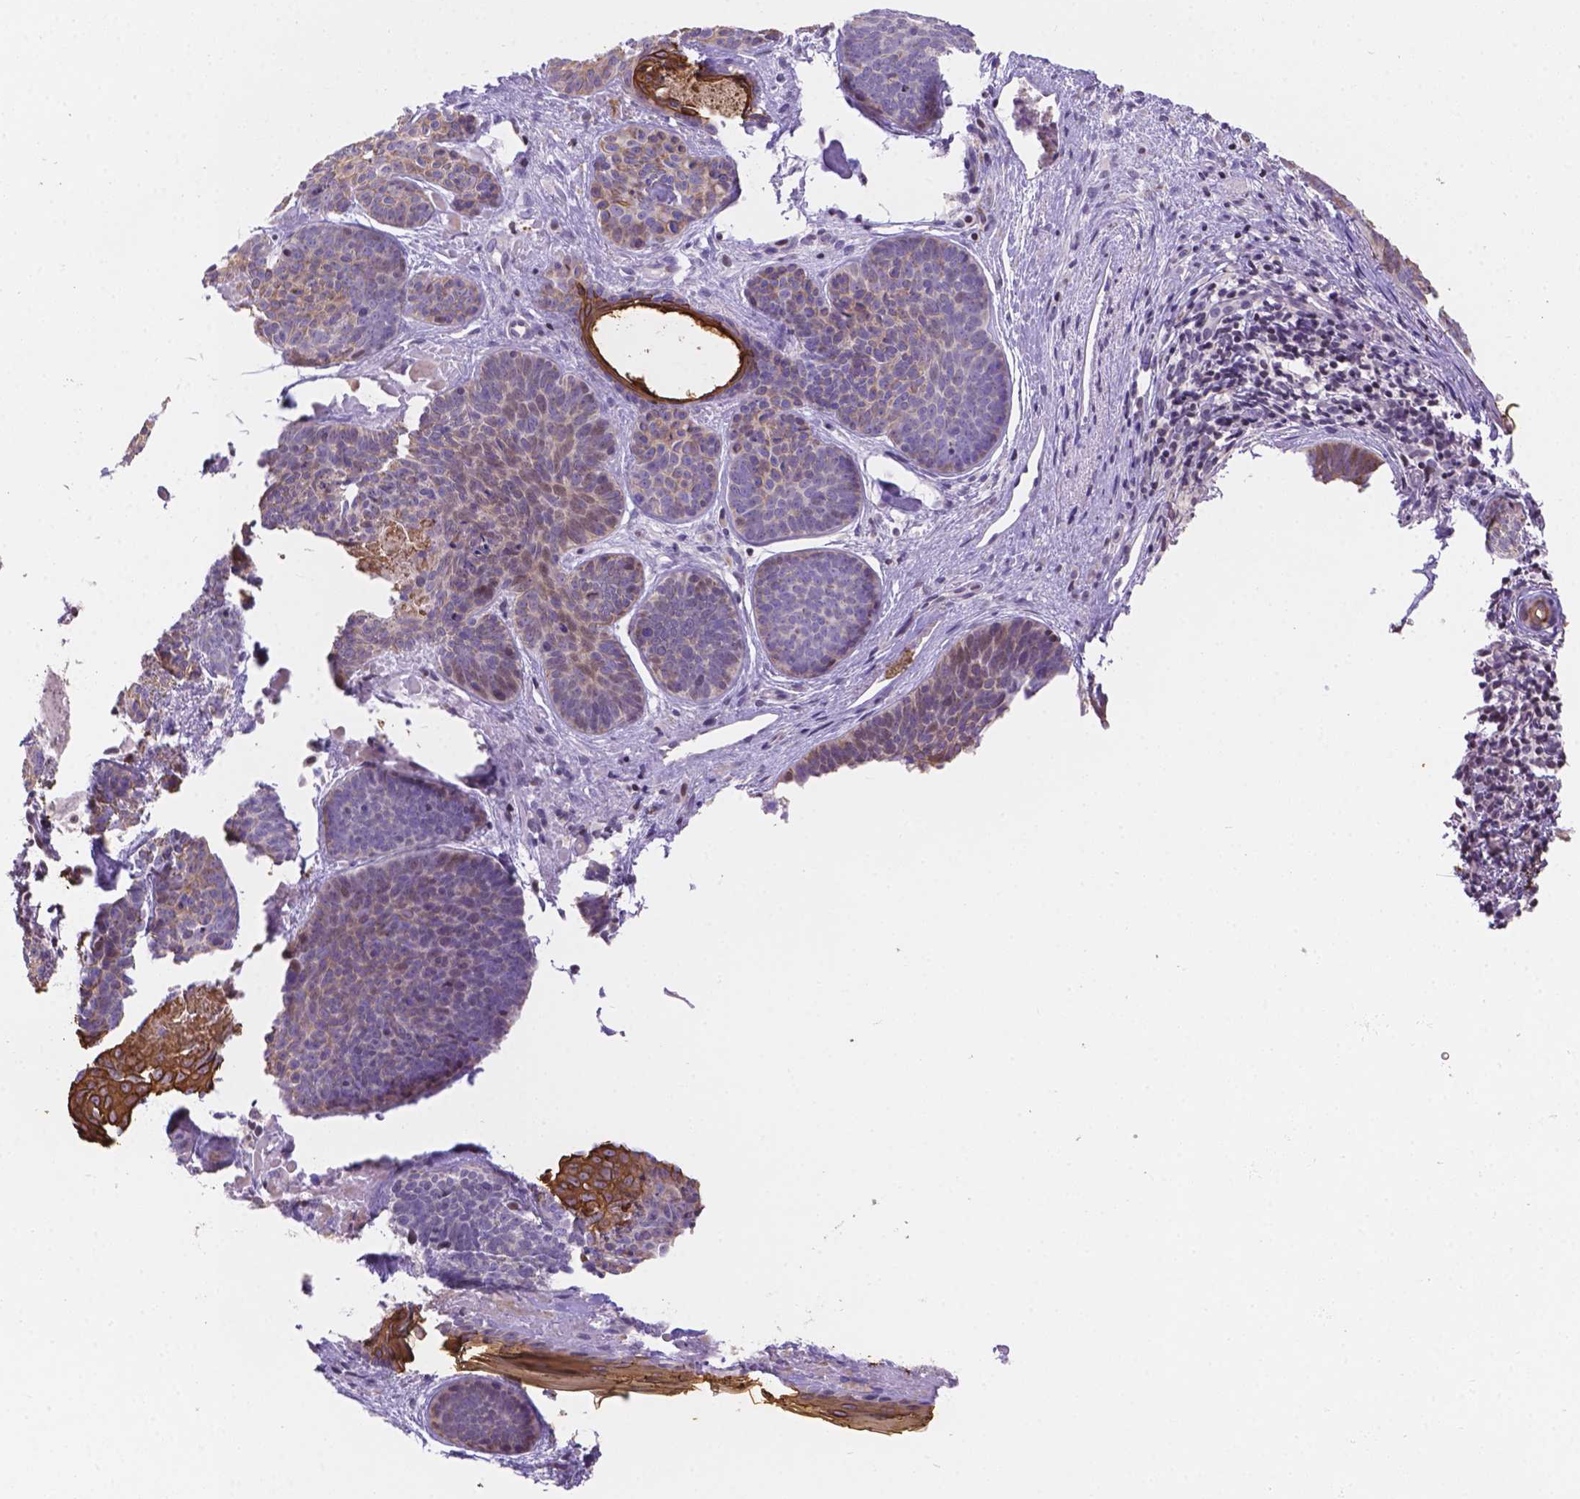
{"staining": {"intensity": "weak", "quantity": ">75%", "location": "cytoplasmic/membranous"}, "tissue": "skin cancer", "cell_type": "Tumor cells", "image_type": "cancer", "snomed": [{"axis": "morphology", "description": "Basal cell carcinoma"}, {"axis": "topography", "description": "Skin"}], "caption": "An immunohistochemistry photomicrograph of tumor tissue is shown. Protein staining in brown highlights weak cytoplasmic/membranous positivity in basal cell carcinoma (skin) within tumor cells.", "gene": "DMWD", "patient": {"sex": "female", "age": 82}}